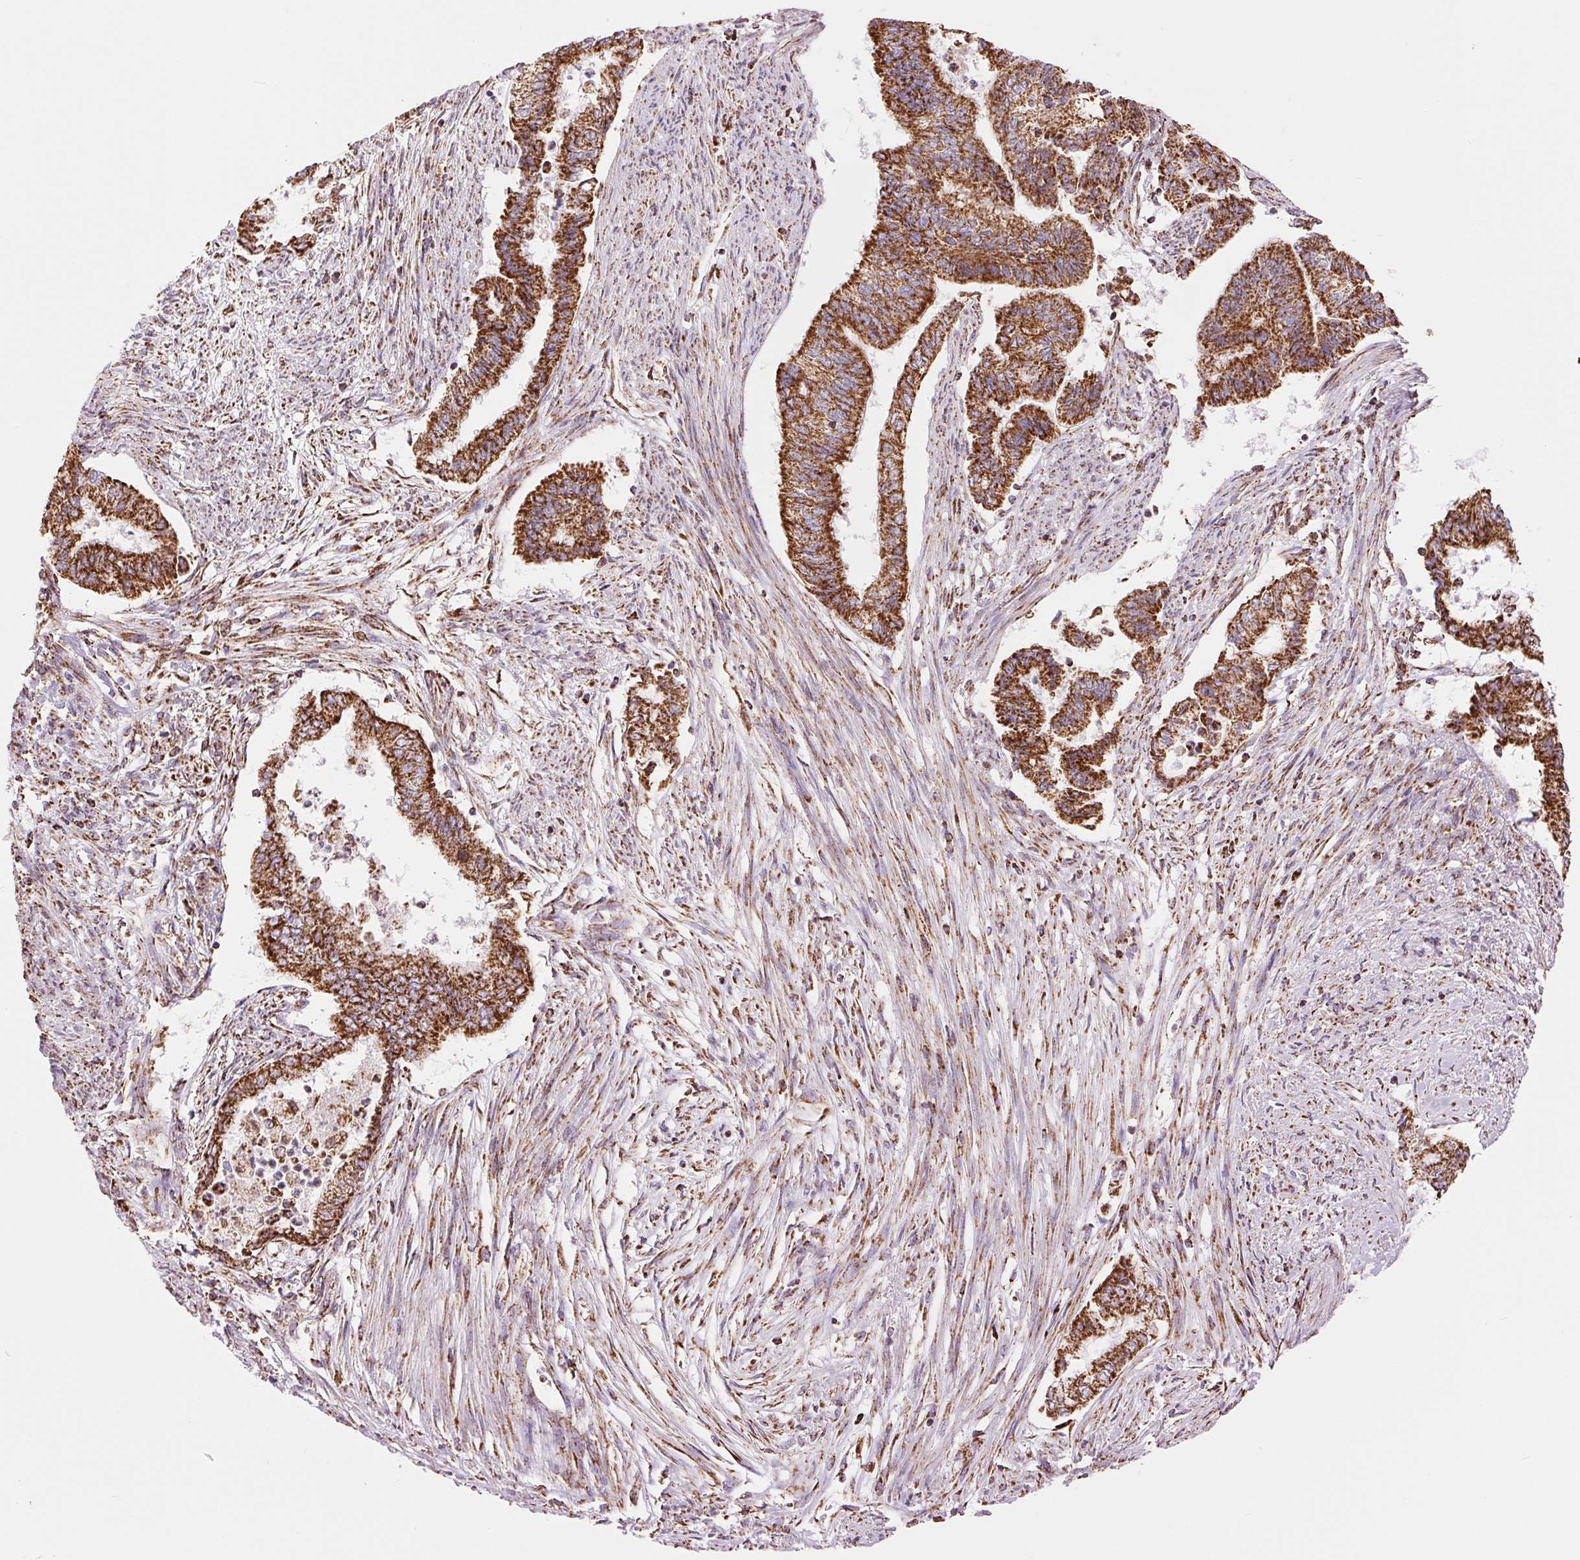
{"staining": {"intensity": "strong", "quantity": ">75%", "location": "cytoplasmic/membranous"}, "tissue": "endometrial cancer", "cell_type": "Tumor cells", "image_type": "cancer", "snomed": [{"axis": "morphology", "description": "Adenocarcinoma, NOS"}, {"axis": "topography", "description": "Endometrium"}], "caption": "Protein staining by immunohistochemistry reveals strong cytoplasmic/membranous expression in approximately >75% of tumor cells in endometrial adenocarcinoma.", "gene": "ATP5PB", "patient": {"sex": "female", "age": 65}}